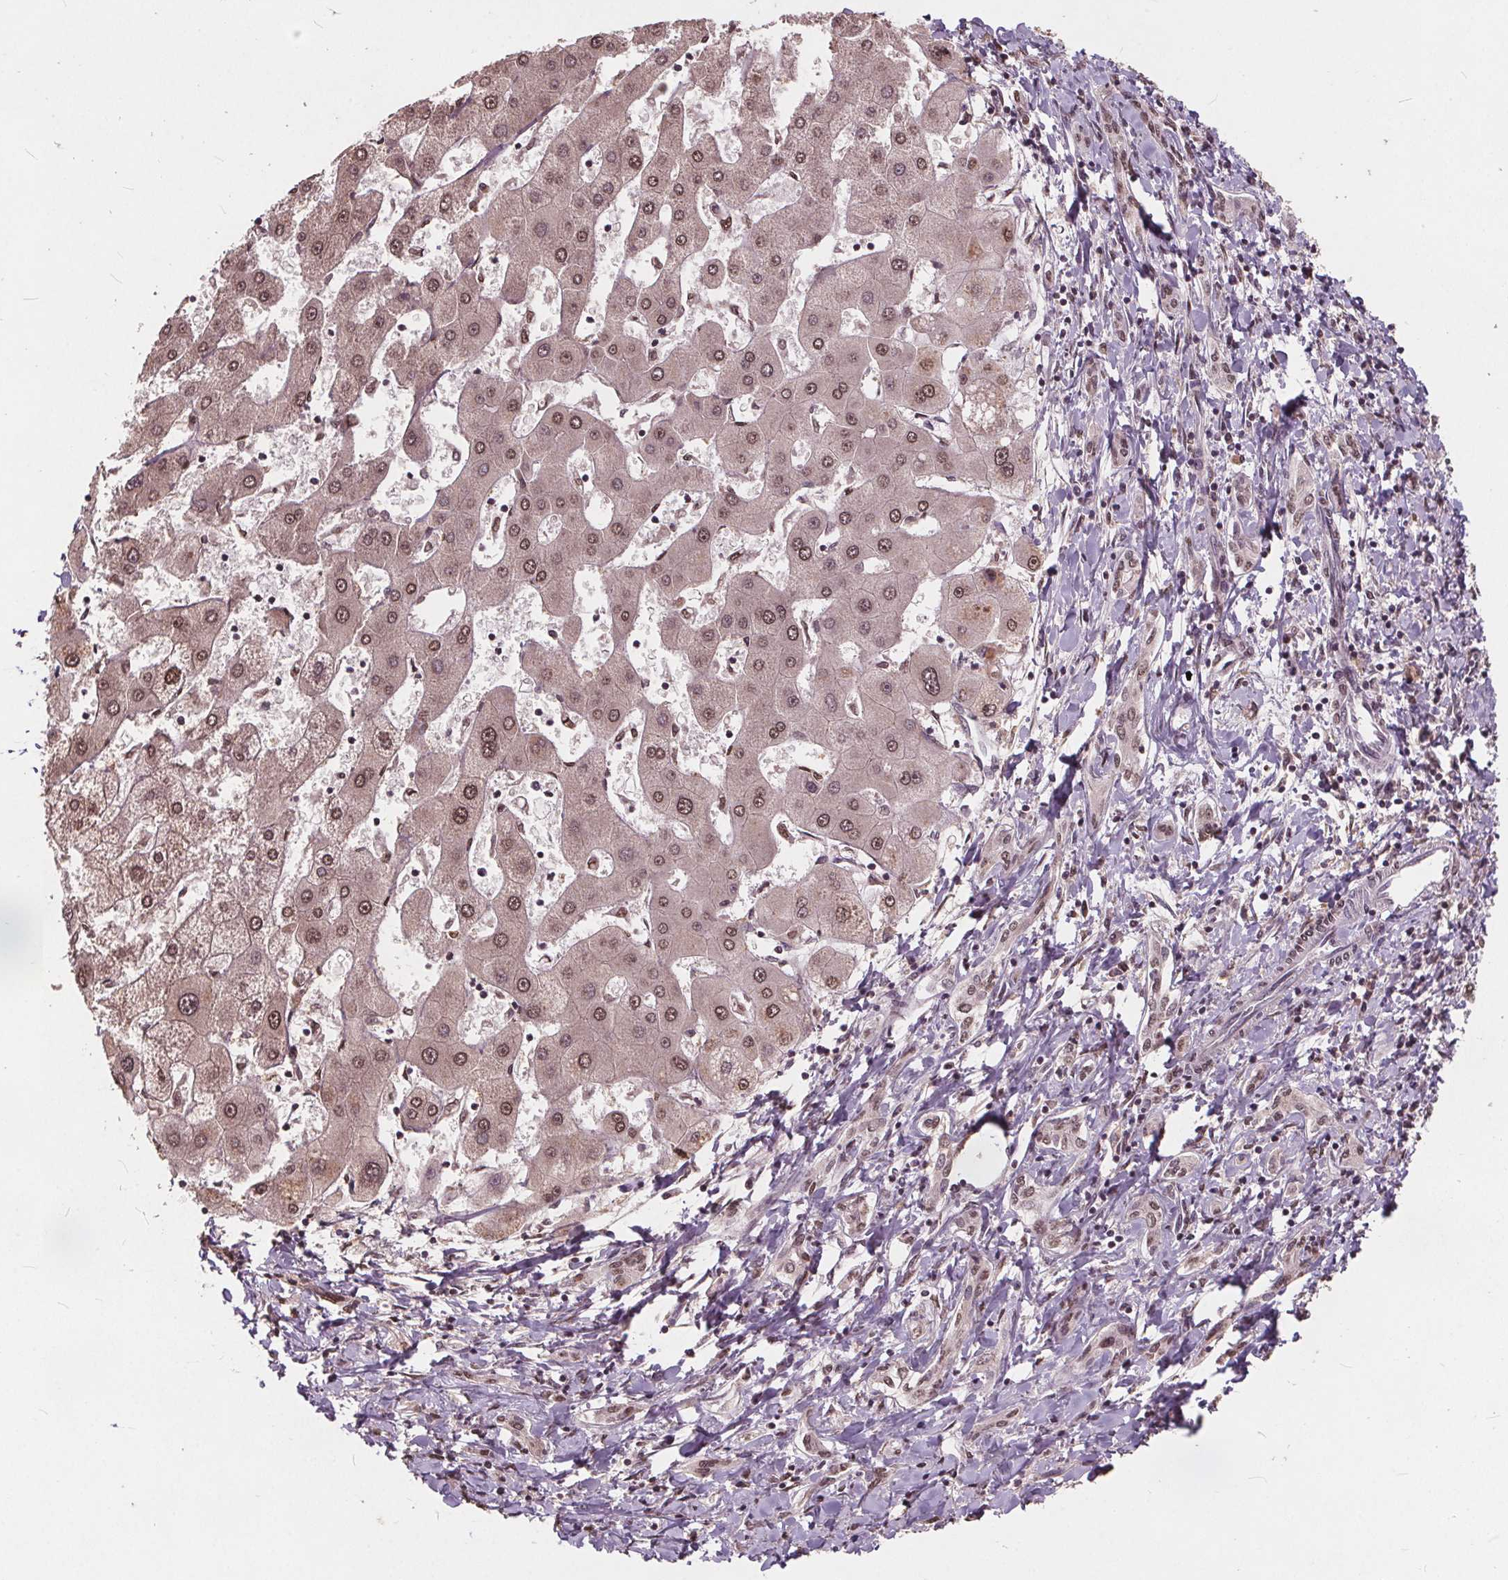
{"staining": {"intensity": "moderate", "quantity": ">75%", "location": "nuclear"}, "tissue": "liver cancer", "cell_type": "Tumor cells", "image_type": "cancer", "snomed": [{"axis": "morphology", "description": "Cholangiocarcinoma"}, {"axis": "topography", "description": "Liver"}], "caption": "Immunohistochemistry (IHC) micrograph of human liver cancer stained for a protein (brown), which shows medium levels of moderate nuclear expression in about >75% of tumor cells.", "gene": "HIF1AN", "patient": {"sex": "male", "age": 66}}